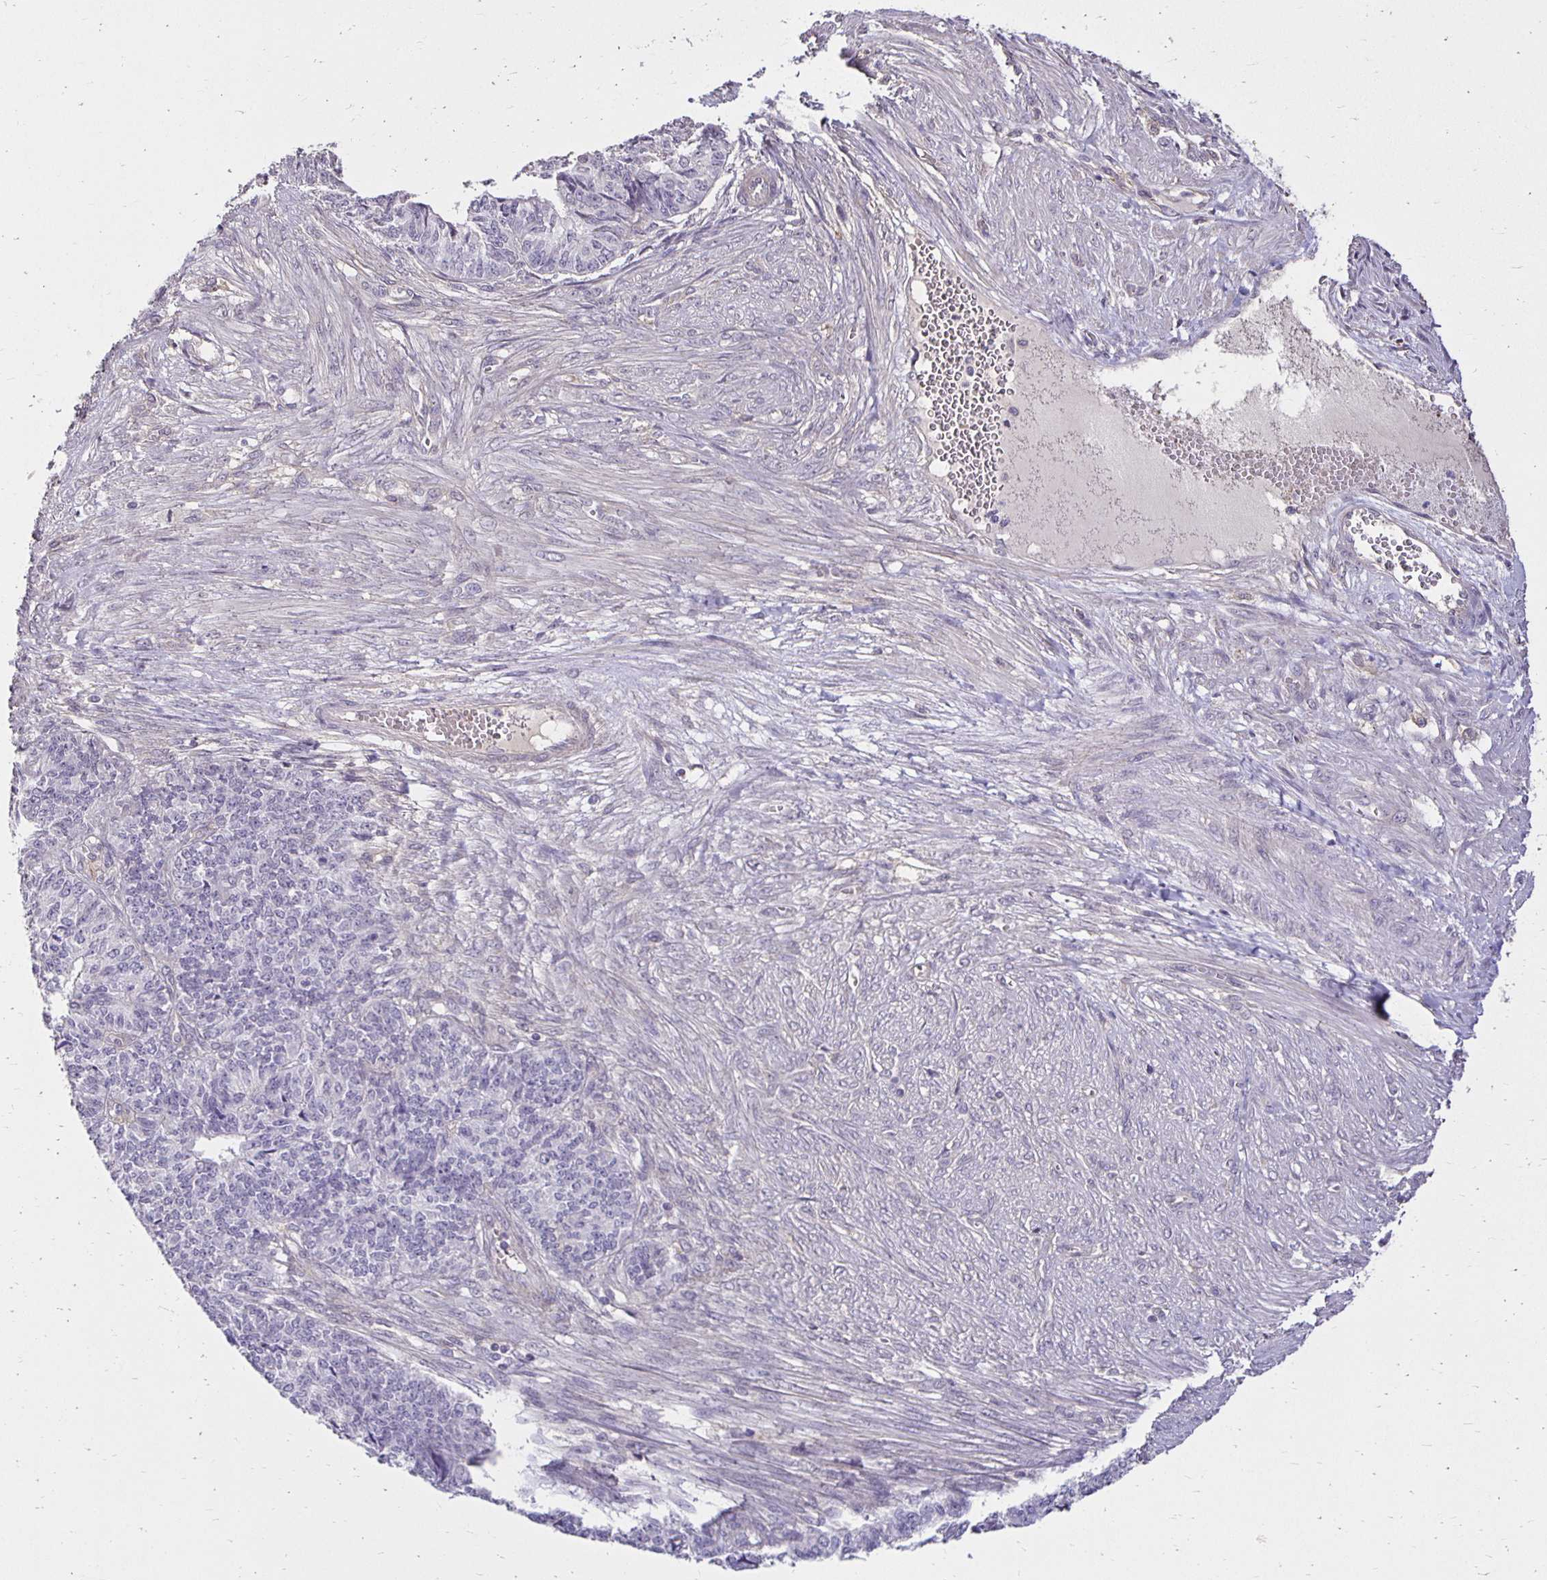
{"staining": {"intensity": "negative", "quantity": "none", "location": "none"}, "tissue": "endometrial cancer", "cell_type": "Tumor cells", "image_type": "cancer", "snomed": [{"axis": "morphology", "description": "Adenocarcinoma, NOS"}, {"axis": "topography", "description": "Endometrium"}], "caption": "IHC of human endometrial cancer reveals no expression in tumor cells.", "gene": "PNPLA3", "patient": {"sex": "female", "age": 32}}